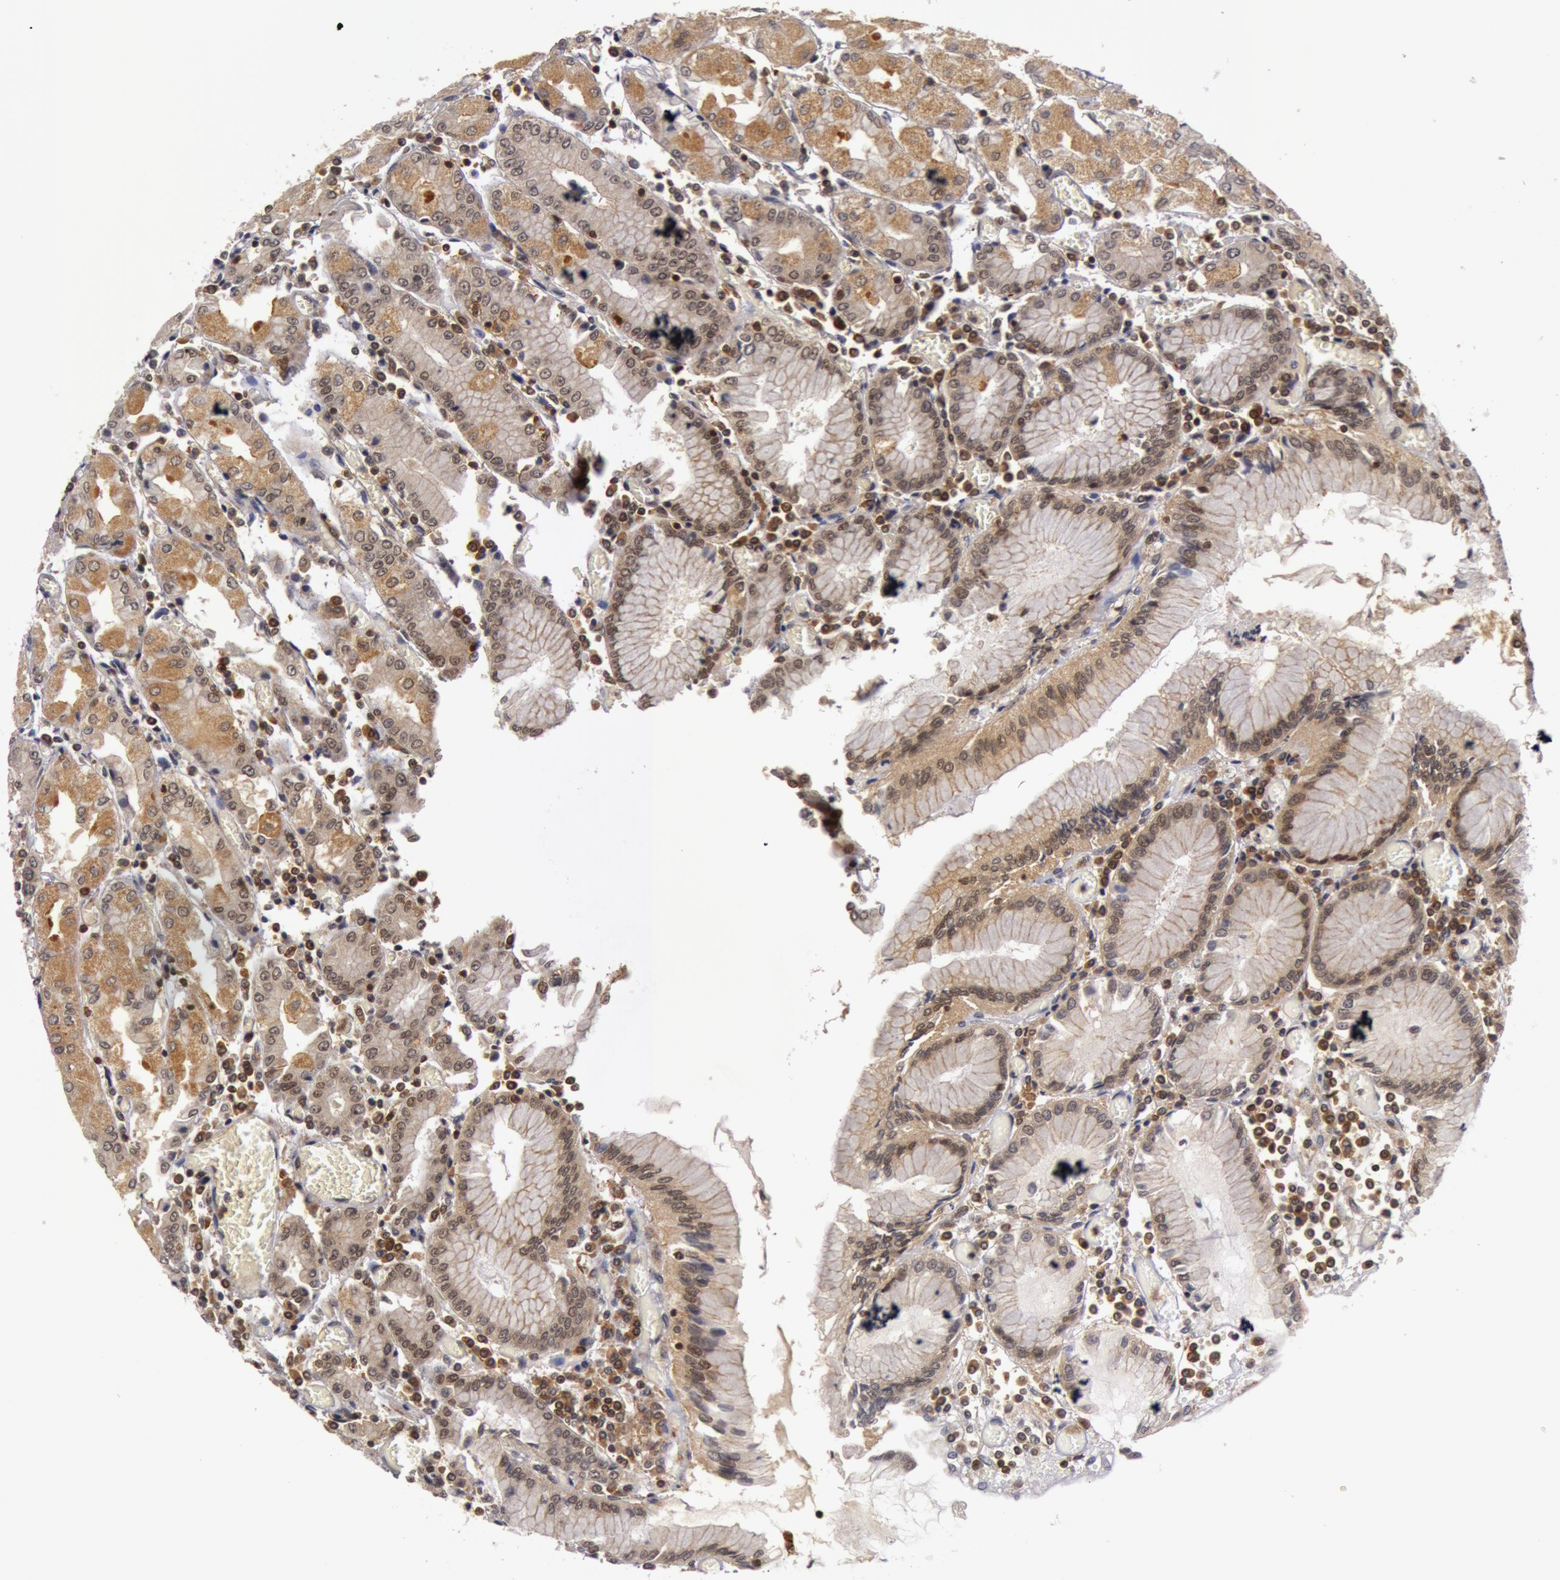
{"staining": {"intensity": "weak", "quantity": ">75%", "location": "nuclear"}, "tissue": "stomach", "cell_type": "Glandular cells", "image_type": "normal", "snomed": [{"axis": "morphology", "description": "Normal tissue, NOS"}, {"axis": "topography", "description": "Stomach, upper"}], "caption": "Immunohistochemical staining of unremarkable stomach reveals >75% levels of weak nuclear protein expression in approximately >75% of glandular cells.", "gene": "ZNF350", "patient": {"sex": "male", "age": 78}}